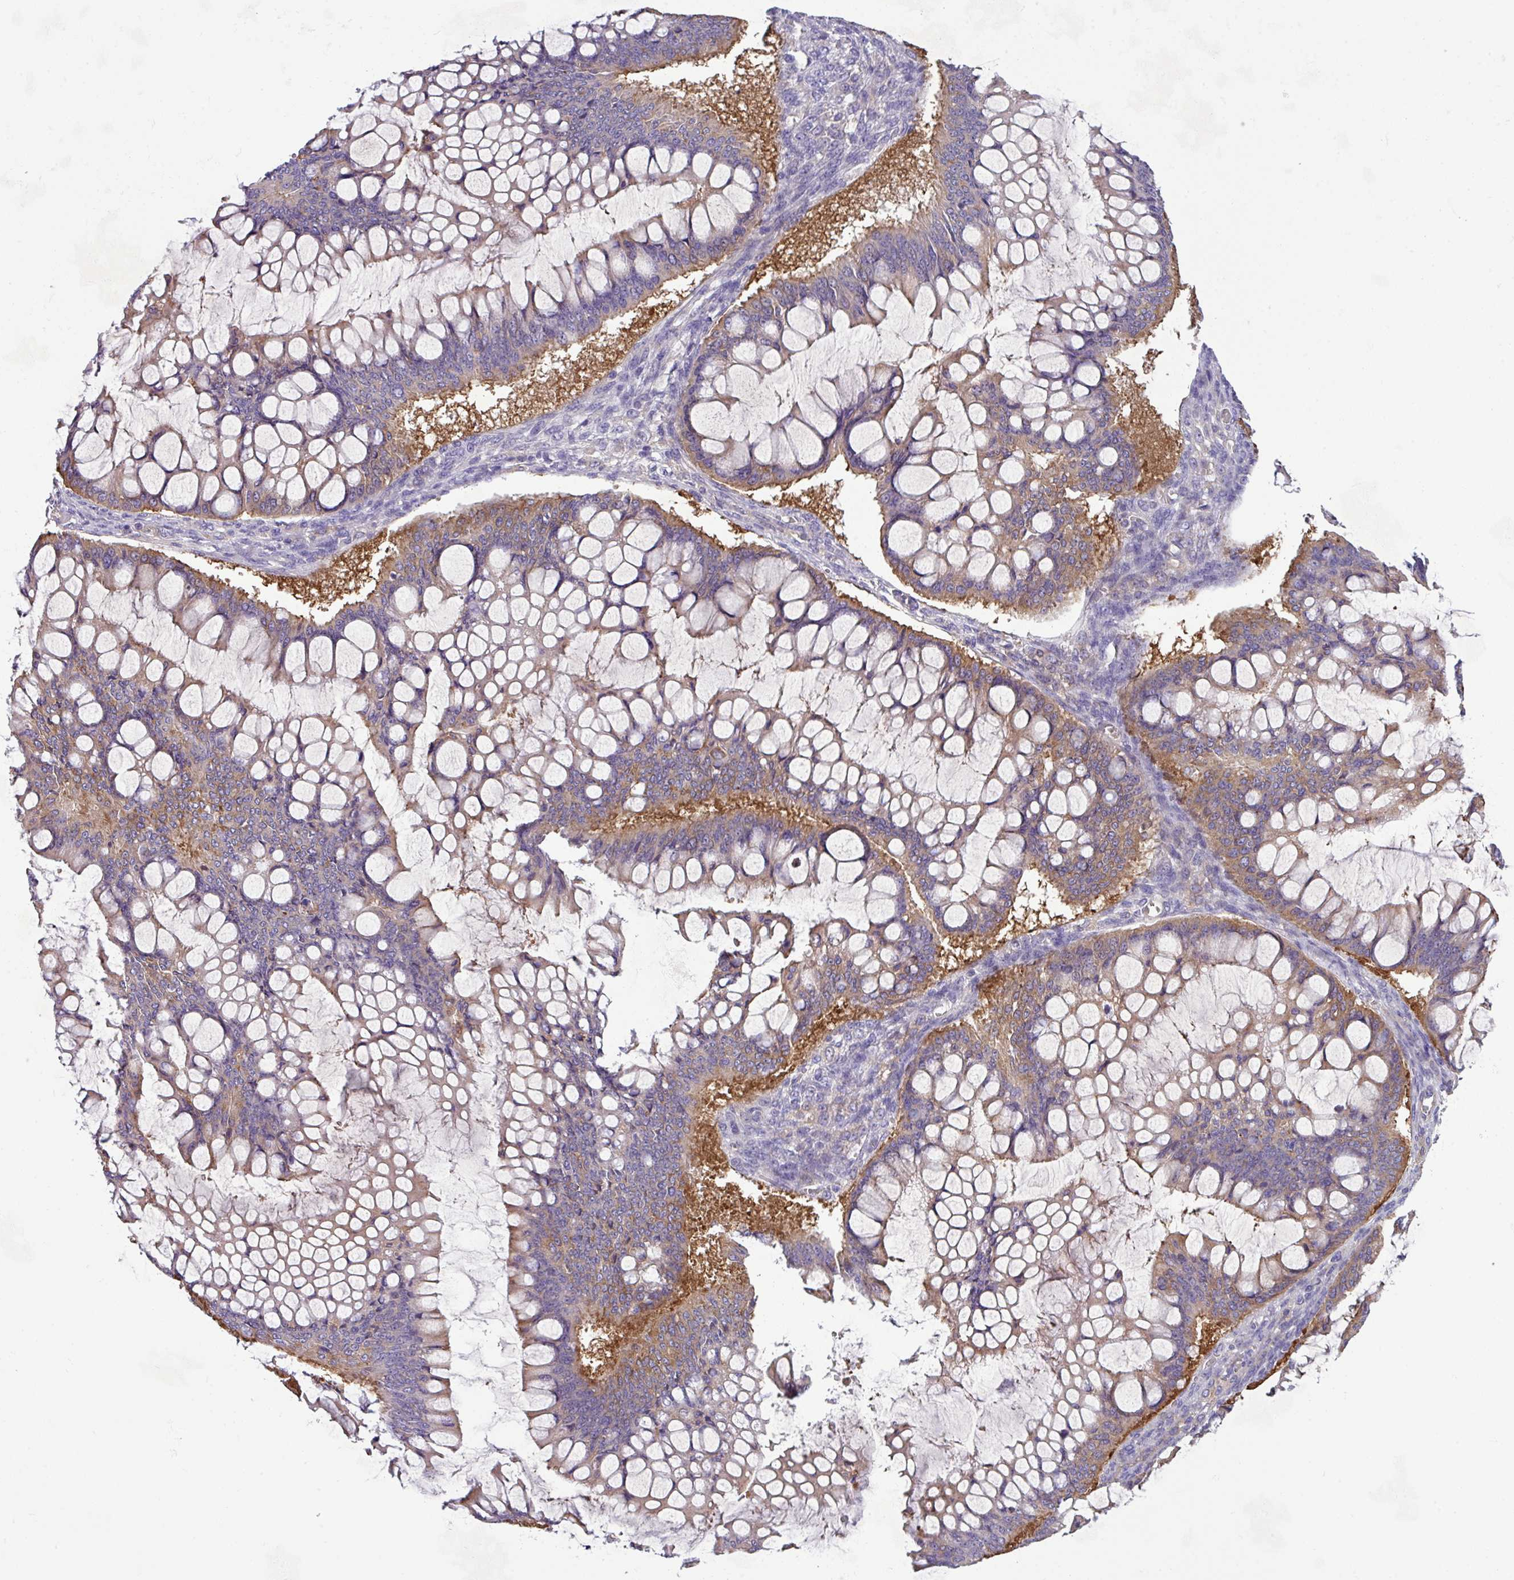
{"staining": {"intensity": "moderate", "quantity": "25%-75%", "location": "cytoplasmic/membranous"}, "tissue": "ovarian cancer", "cell_type": "Tumor cells", "image_type": "cancer", "snomed": [{"axis": "morphology", "description": "Cystadenocarcinoma, mucinous, NOS"}, {"axis": "topography", "description": "Ovary"}], "caption": "The micrograph reveals immunohistochemical staining of ovarian cancer. There is moderate cytoplasmic/membranous expression is present in approximately 25%-75% of tumor cells.", "gene": "SLC23A2", "patient": {"sex": "female", "age": 73}}